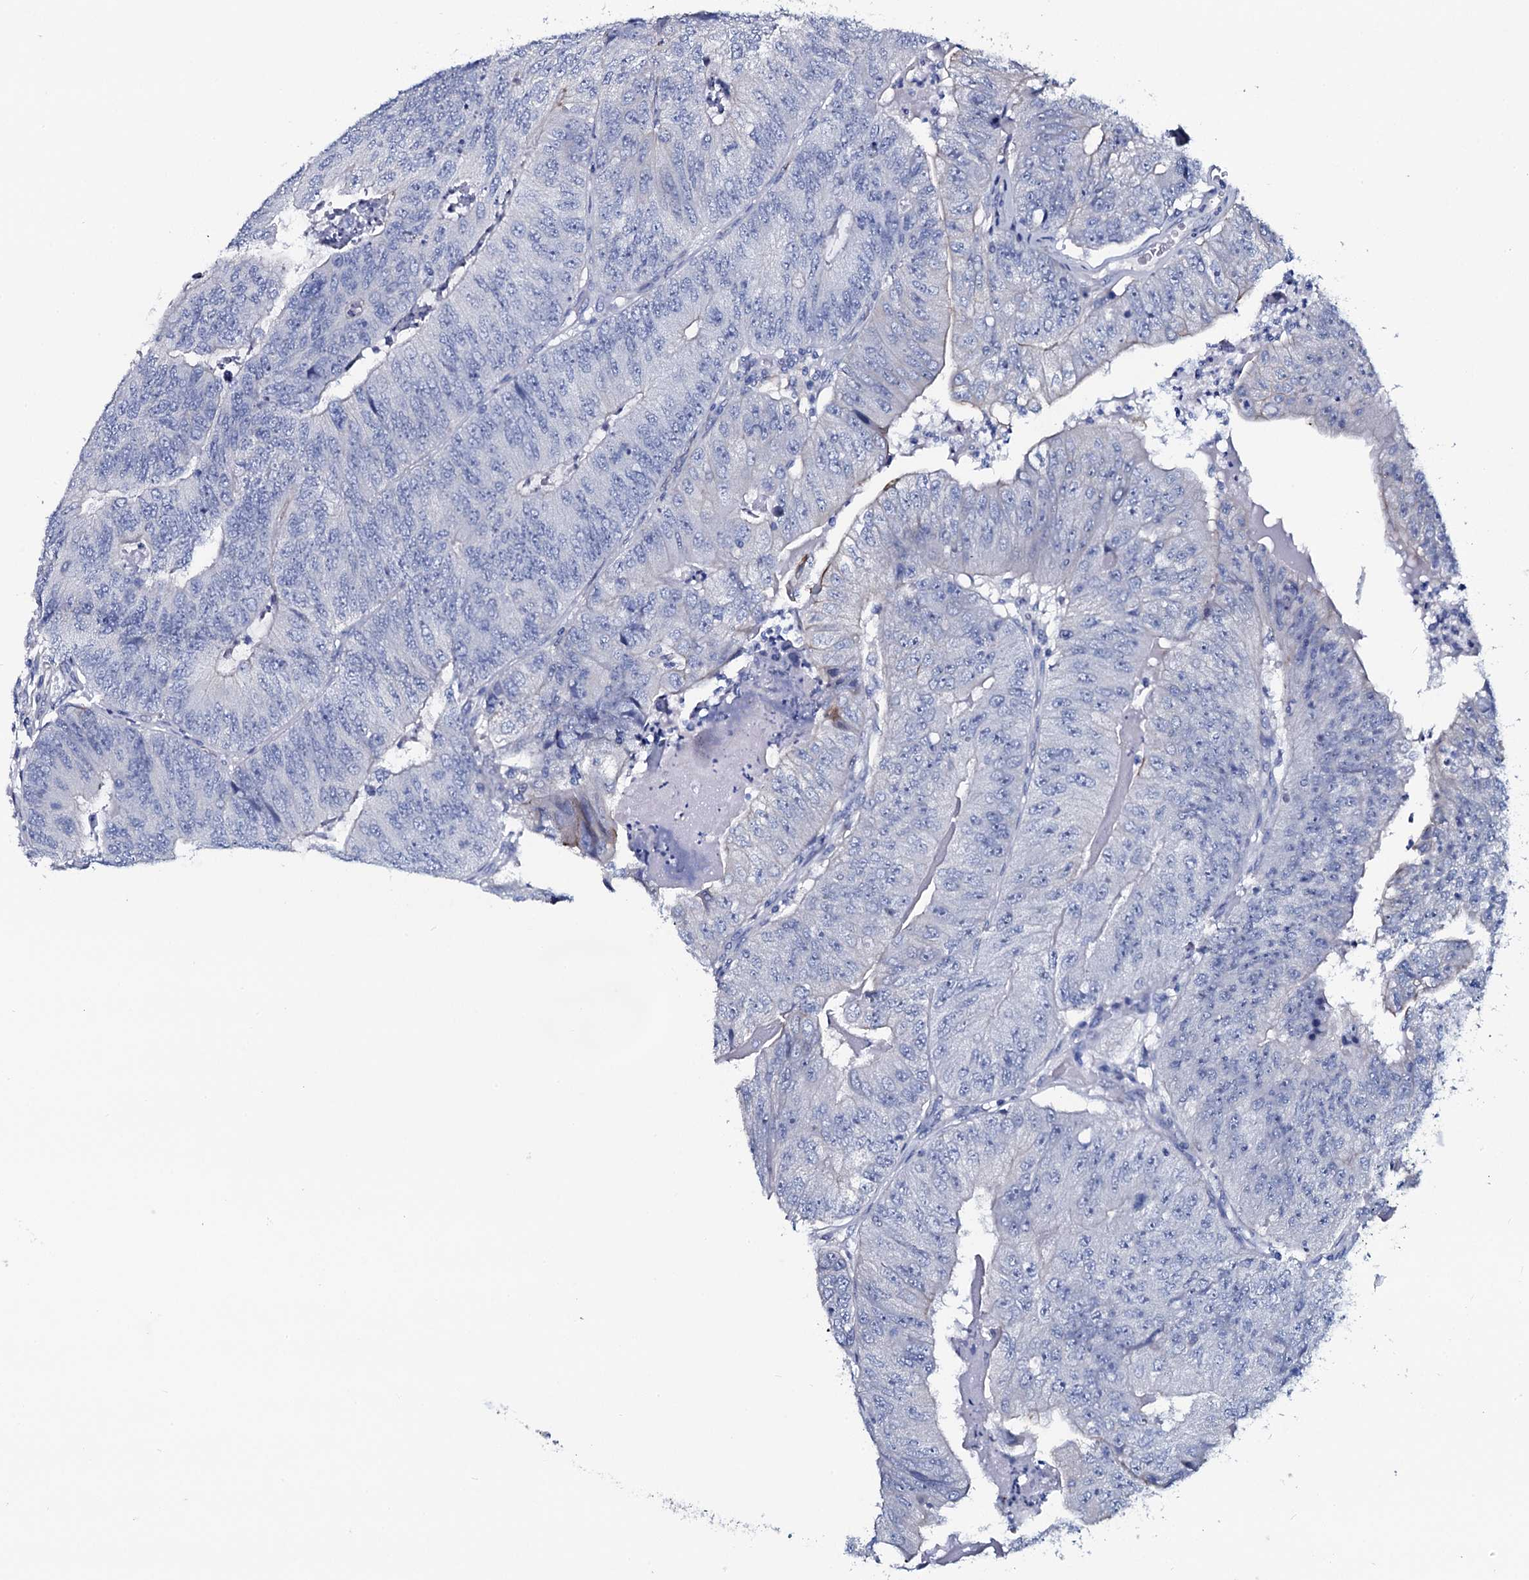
{"staining": {"intensity": "negative", "quantity": "none", "location": "none"}, "tissue": "colorectal cancer", "cell_type": "Tumor cells", "image_type": "cancer", "snomed": [{"axis": "morphology", "description": "Adenocarcinoma, NOS"}, {"axis": "topography", "description": "Colon"}], "caption": "Immunohistochemistry (IHC) of colorectal adenocarcinoma exhibits no staining in tumor cells.", "gene": "GYS2", "patient": {"sex": "female", "age": 67}}